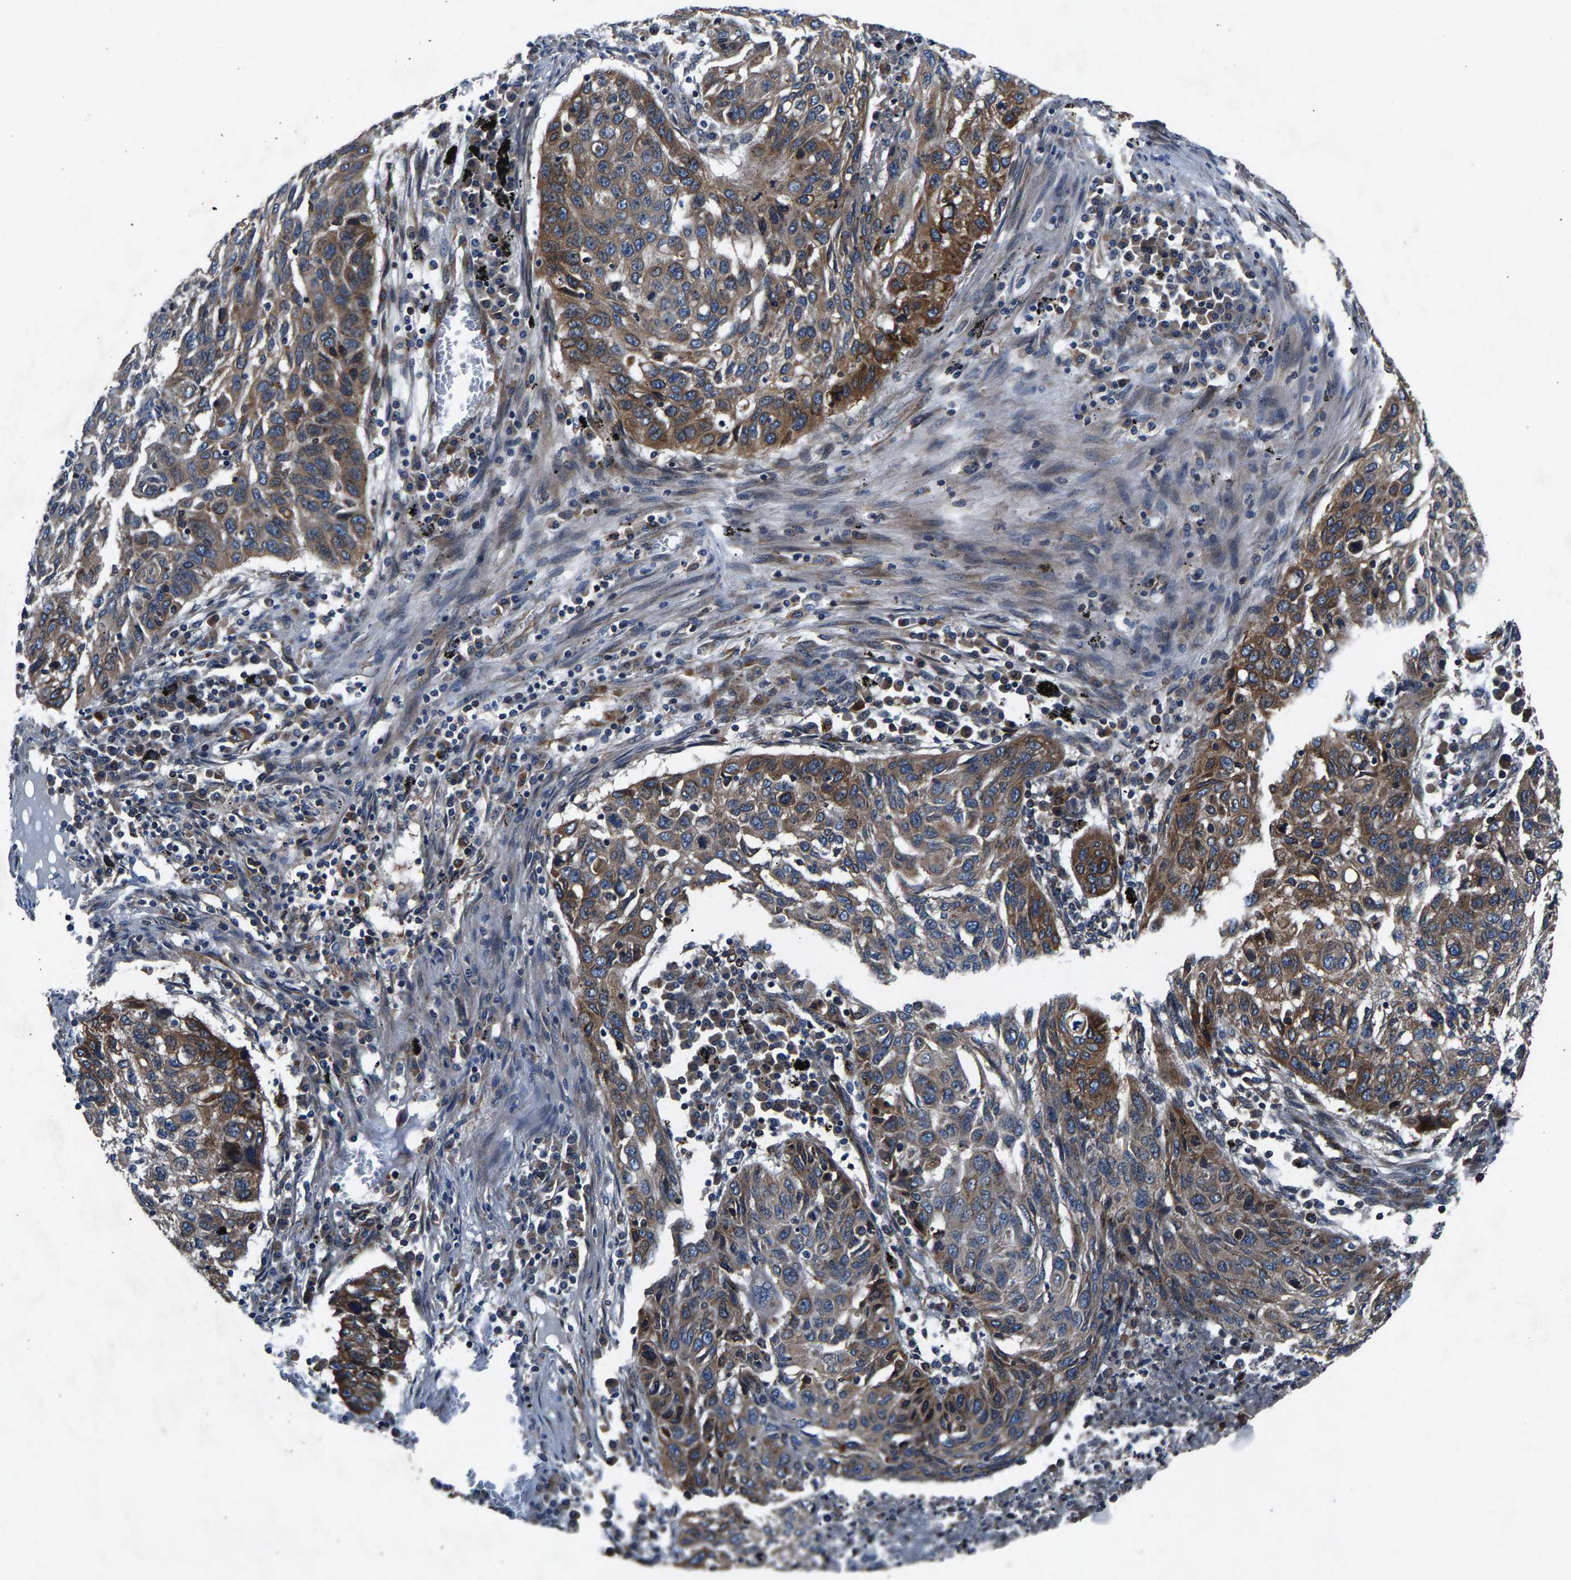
{"staining": {"intensity": "moderate", "quantity": ">75%", "location": "cytoplasmic/membranous"}, "tissue": "lung cancer", "cell_type": "Tumor cells", "image_type": "cancer", "snomed": [{"axis": "morphology", "description": "Squamous cell carcinoma, NOS"}, {"axis": "topography", "description": "Lung"}], "caption": "A micrograph of lung cancer (squamous cell carcinoma) stained for a protein reveals moderate cytoplasmic/membranous brown staining in tumor cells. (Stains: DAB (3,3'-diaminobenzidine) in brown, nuclei in blue, Microscopy: brightfield microscopy at high magnification).", "gene": "LPCAT1", "patient": {"sex": "female", "age": 63}}